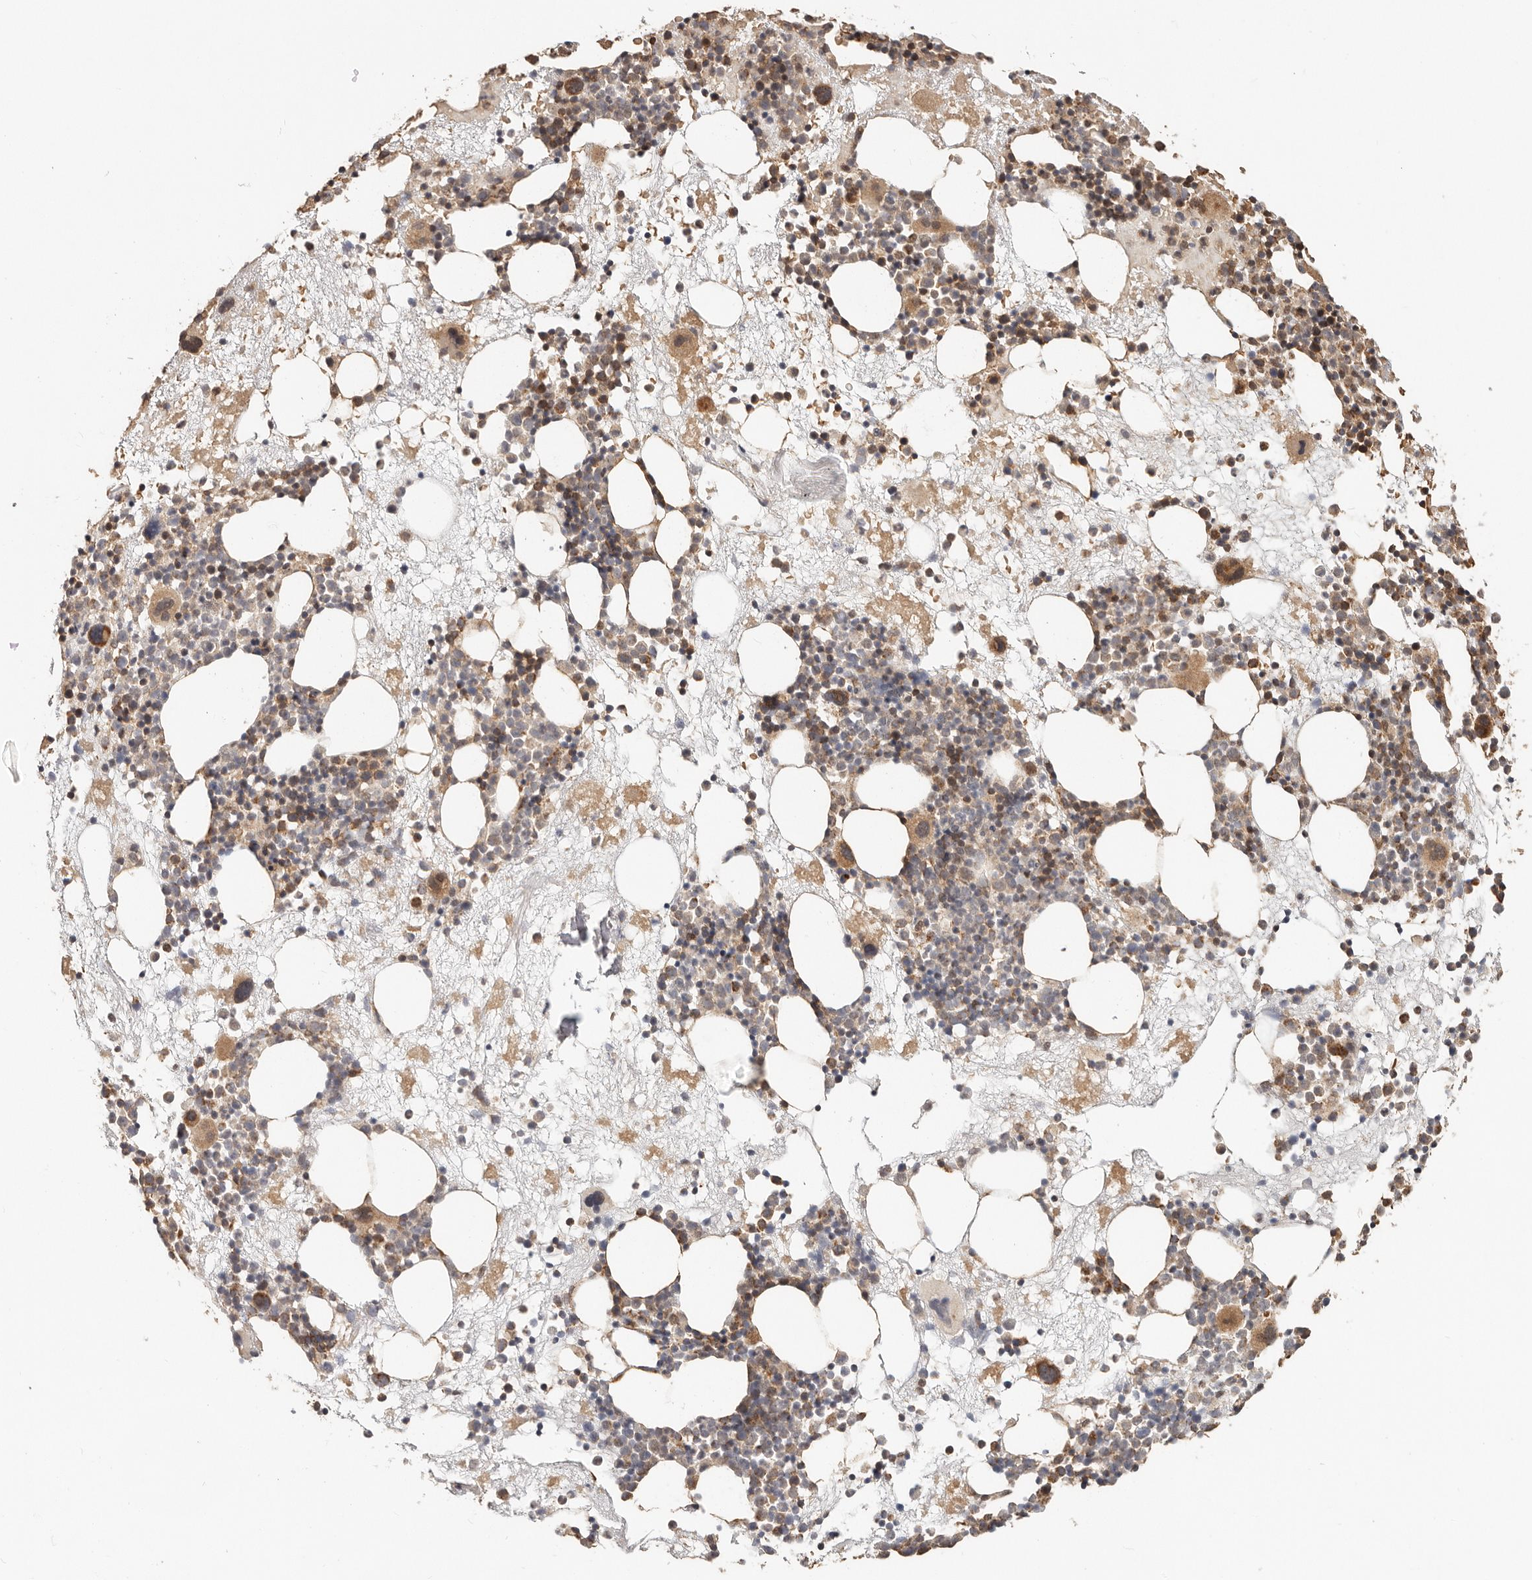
{"staining": {"intensity": "moderate", "quantity": "25%-75%", "location": "cytoplasmic/membranous,nuclear"}, "tissue": "bone marrow", "cell_type": "Hematopoietic cells", "image_type": "normal", "snomed": [{"axis": "morphology", "description": "Normal tissue, NOS"}, {"axis": "topography", "description": "Bone marrow"}], "caption": "Protein staining by immunohistochemistry (IHC) reveals moderate cytoplasmic/membranous,nuclear expression in approximately 25%-75% of hematopoietic cells in unremarkable bone marrow. (DAB IHC with brightfield microscopy, high magnification).", "gene": "NDUFB11", "patient": {"sex": "male", "age": 50}}